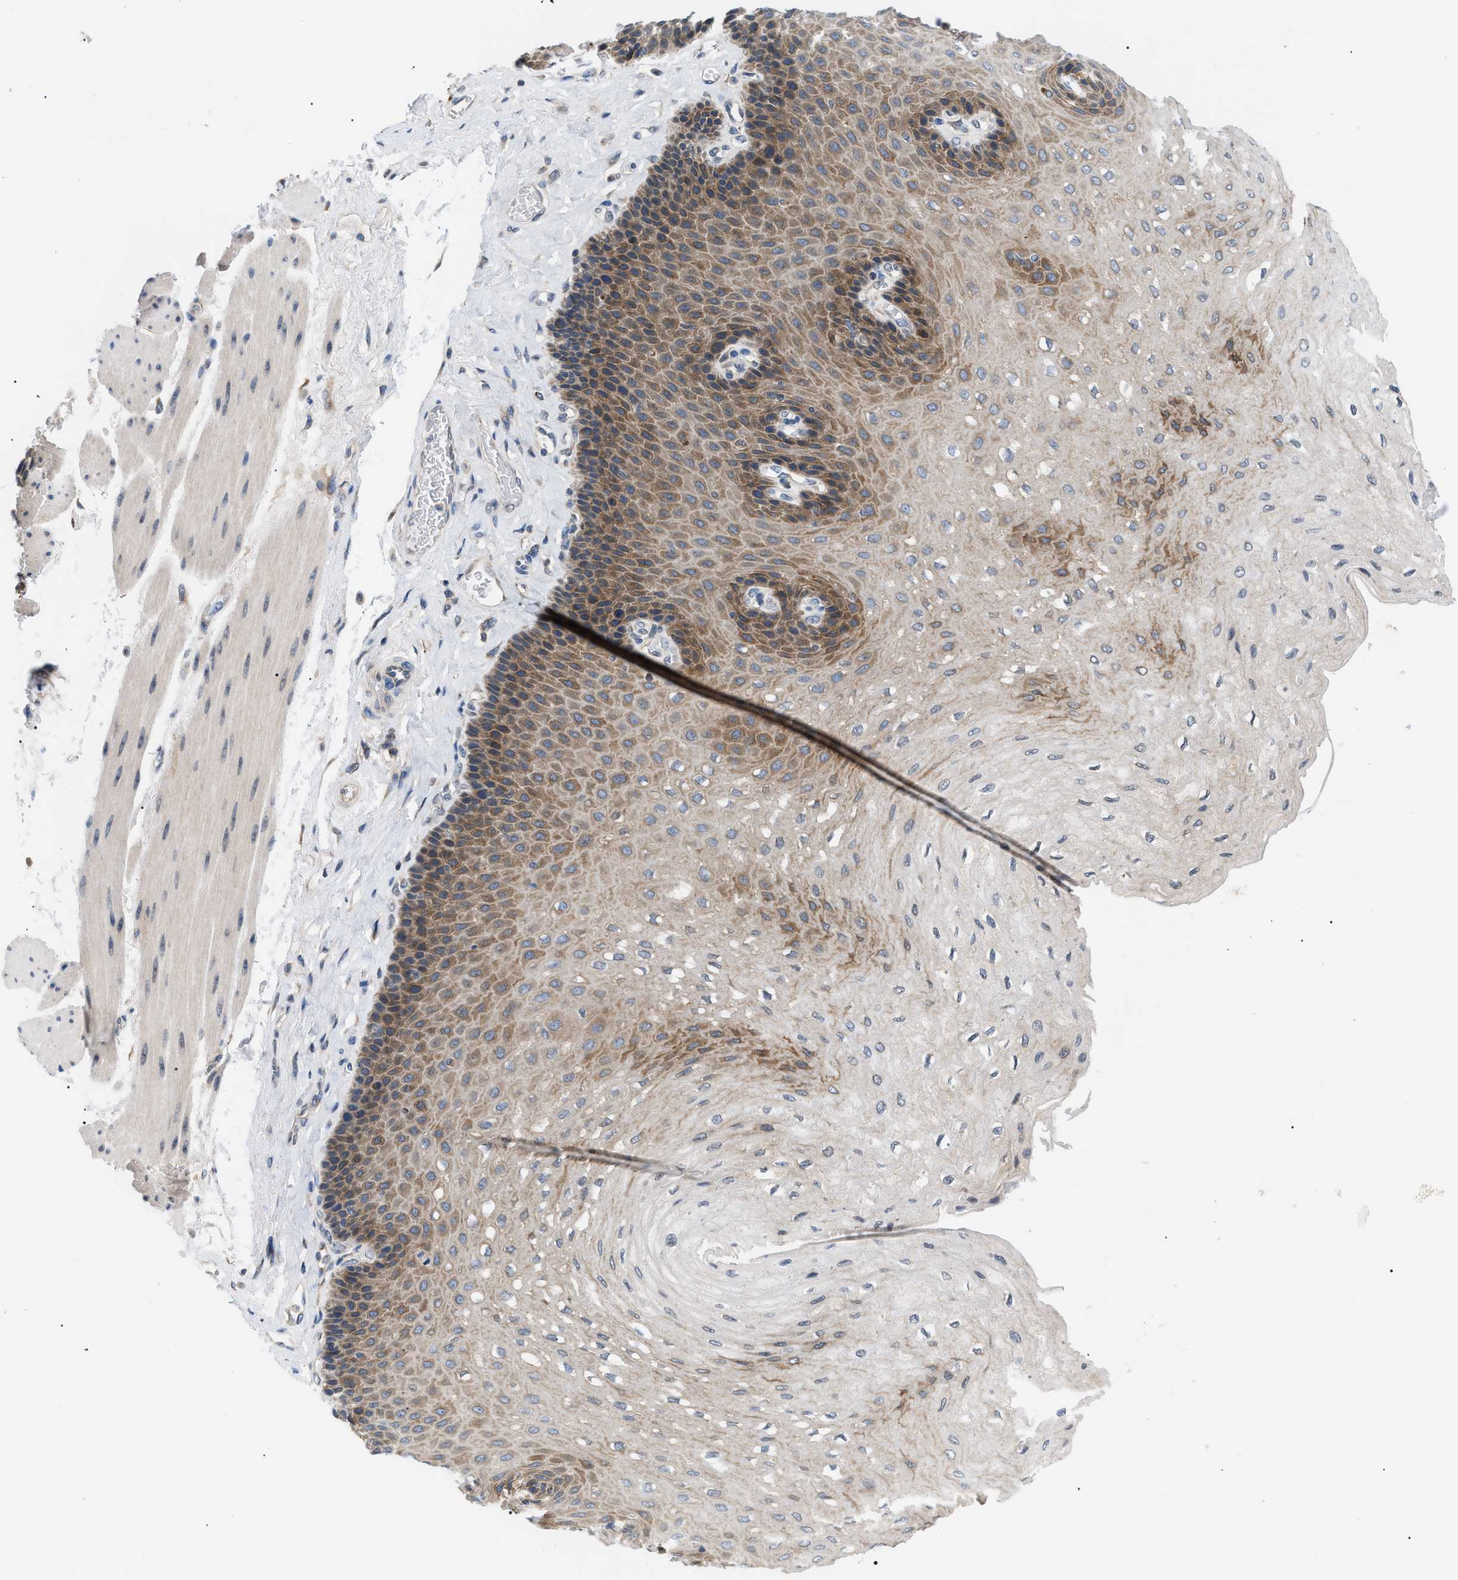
{"staining": {"intensity": "moderate", "quantity": ">75%", "location": "cytoplasmic/membranous"}, "tissue": "esophagus", "cell_type": "Squamous epithelial cells", "image_type": "normal", "snomed": [{"axis": "morphology", "description": "Normal tissue, NOS"}, {"axis": "topography", "description": "Esophagus"}], "caption": "Immunohistochemical staining of normal esophagus demonstrates medium levels of moderate cytoplasmic/membranous positivity in about >75% of squamous epithelial cells. Using DAB (3,3'-diaminobenzidine) (brown) and hematoxylin (blue) stains, captured at high magnification using brightfield microscopy.", "gene": "DERL1", "patient": {"sex": "female", "age": 72}}